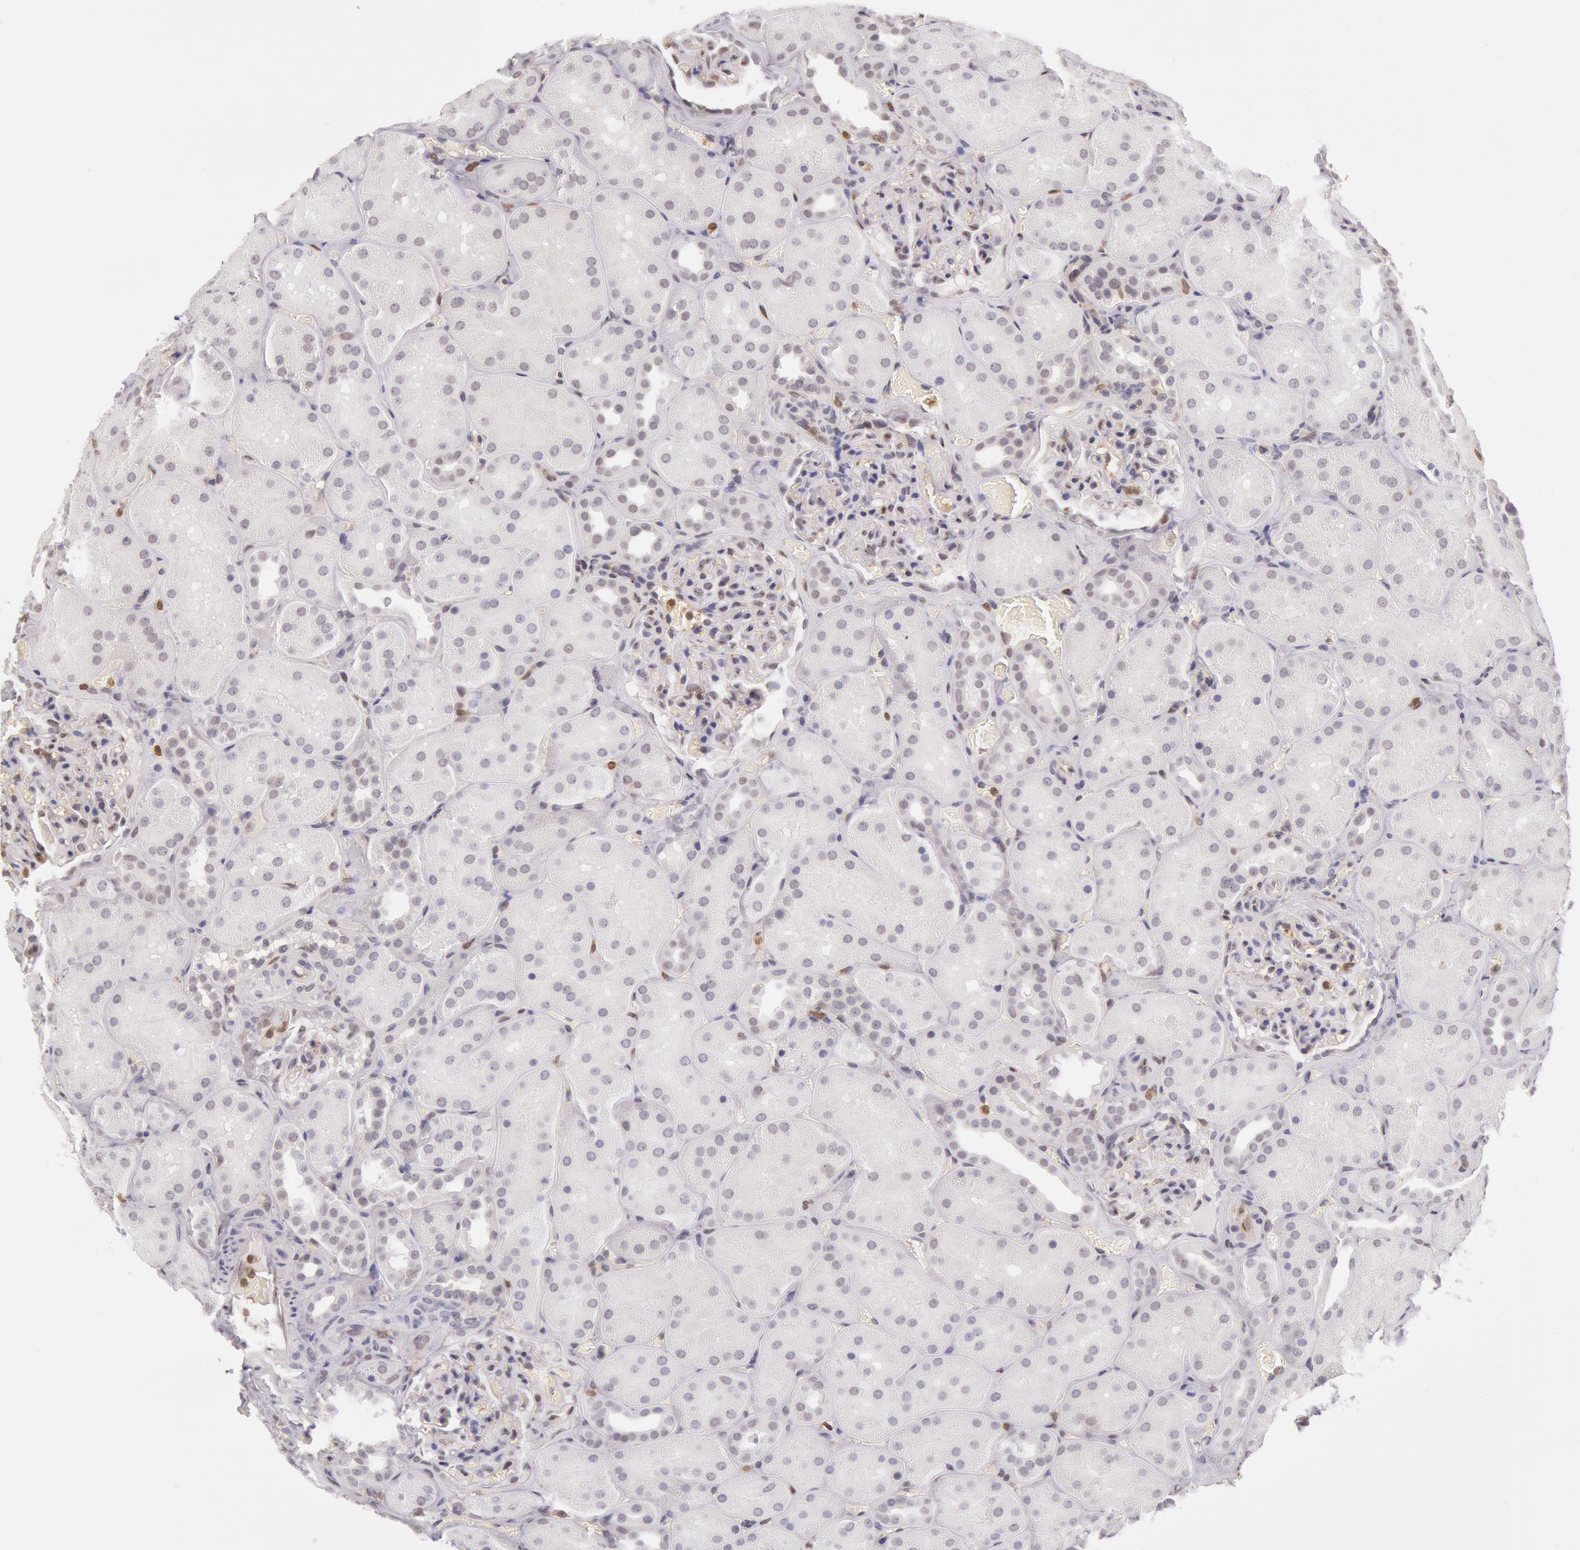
{"staining": {"intensity": "weak", "quantity": "25%-75%", "location": "nuclear"}, "tissue": "kidney", "cell_type": "Cells in glomeruli", "image_type": "normal", "snomed": [{"axis": "morphology", "description": "Normal tissue, NOS"}, {"axis": "topography", "description": "Kidney"}], "caption": "Cells in glomeruli display low levels of weak nuclear expression in approximately 25%-75% of cells in unremarkable kidney.", "gene": "HIF1A", "patient": {"sex": "male", "age": 28}}